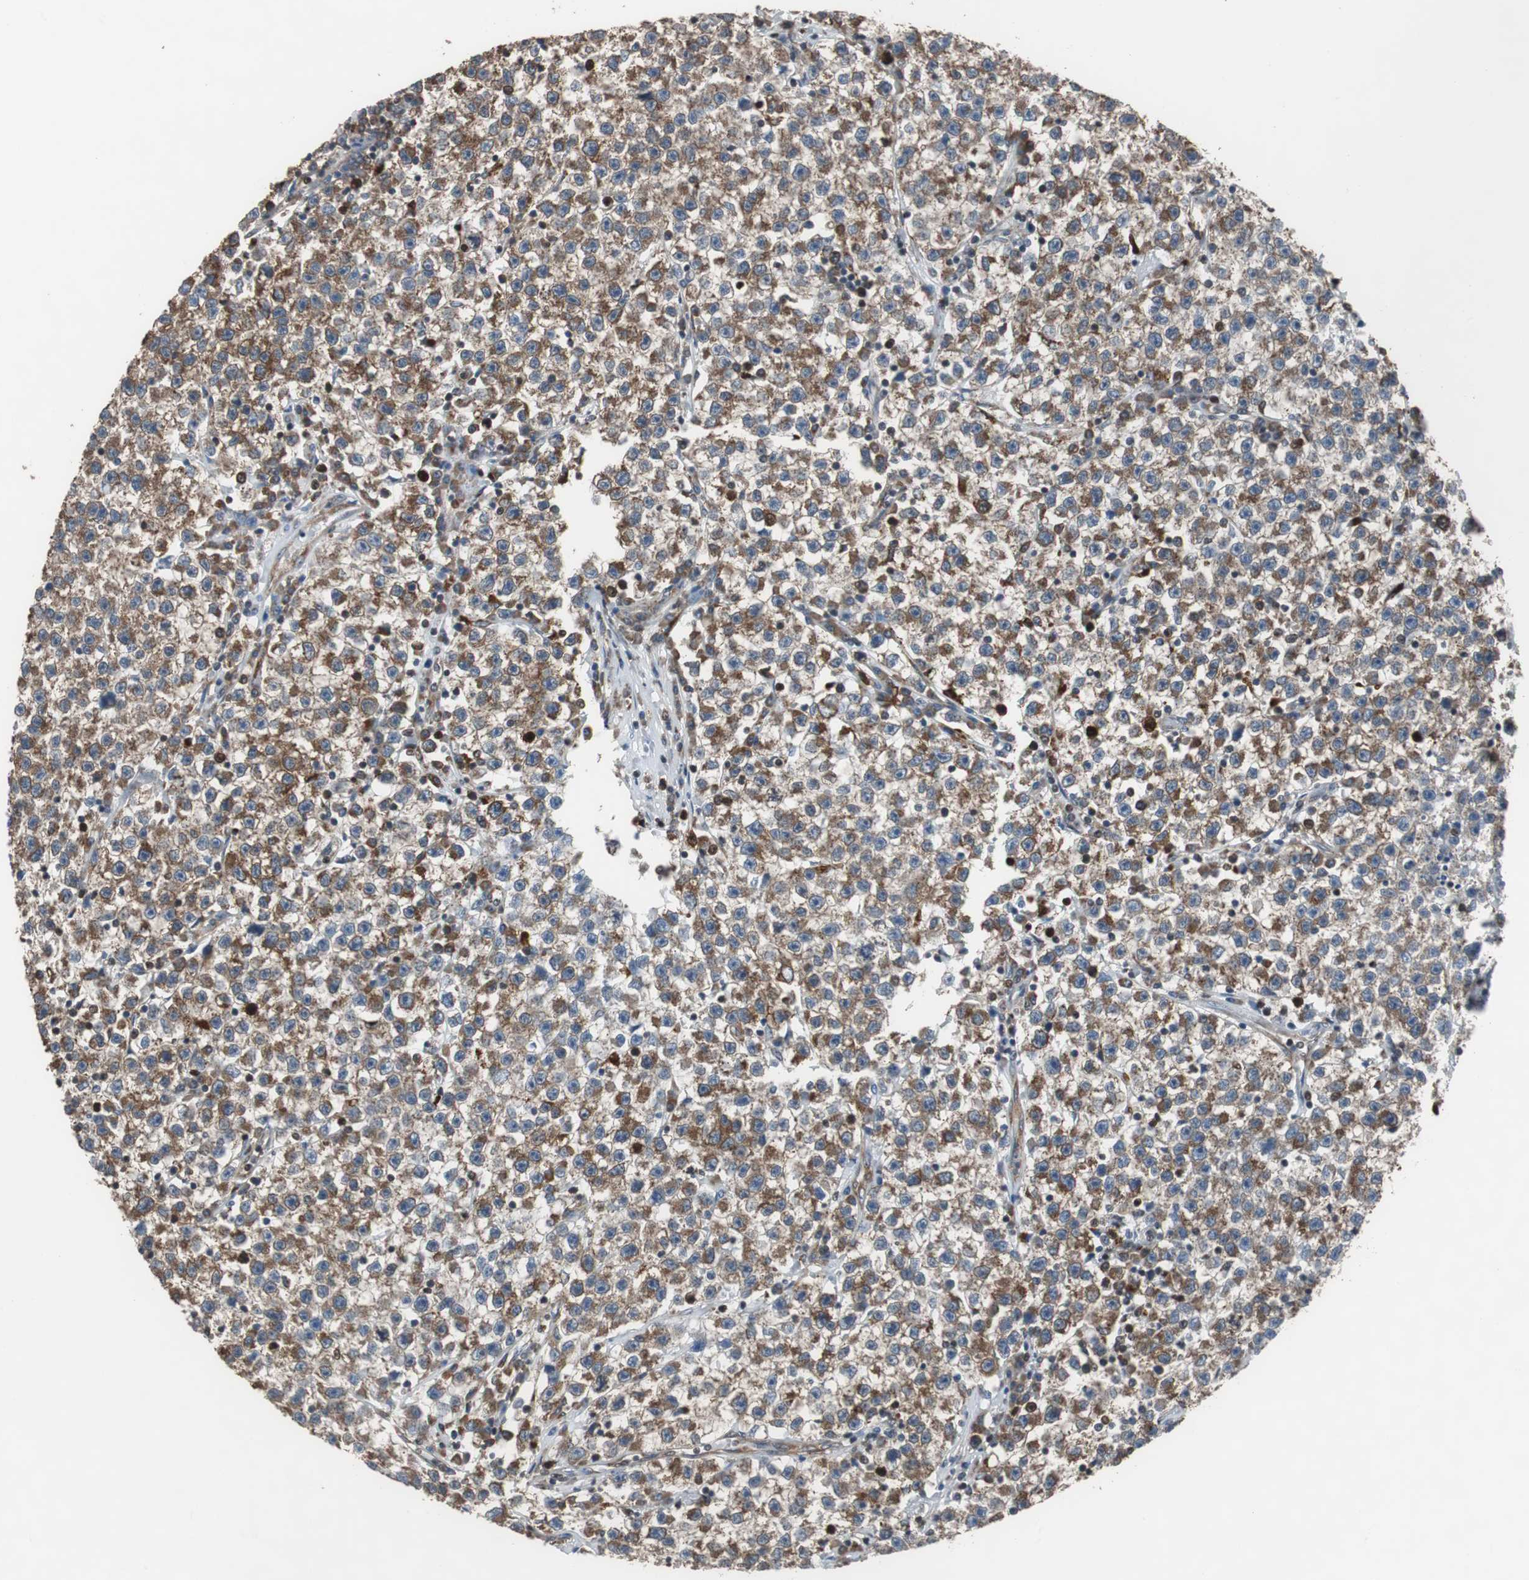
{"staining": {"intensity": "moderate", "quantity": ">75%", "location": "cytoplasmic/membranous"}, "tissue": "testis cancer", "cell_type": "Tumor cells", "image_type": "cancer", "snomed": [{"axis": "morphology", "description": "Seminoma, NOS"}, {"axis": "topography", "description": "Testis"}], "caption": "Protein staining demonstrates moderate cytoplasmic/membranous staining in approximately >75% of tumor cells in seminoma (testis).", "gene": "USP10", "patient": {"sex": "male", "age": 22}}